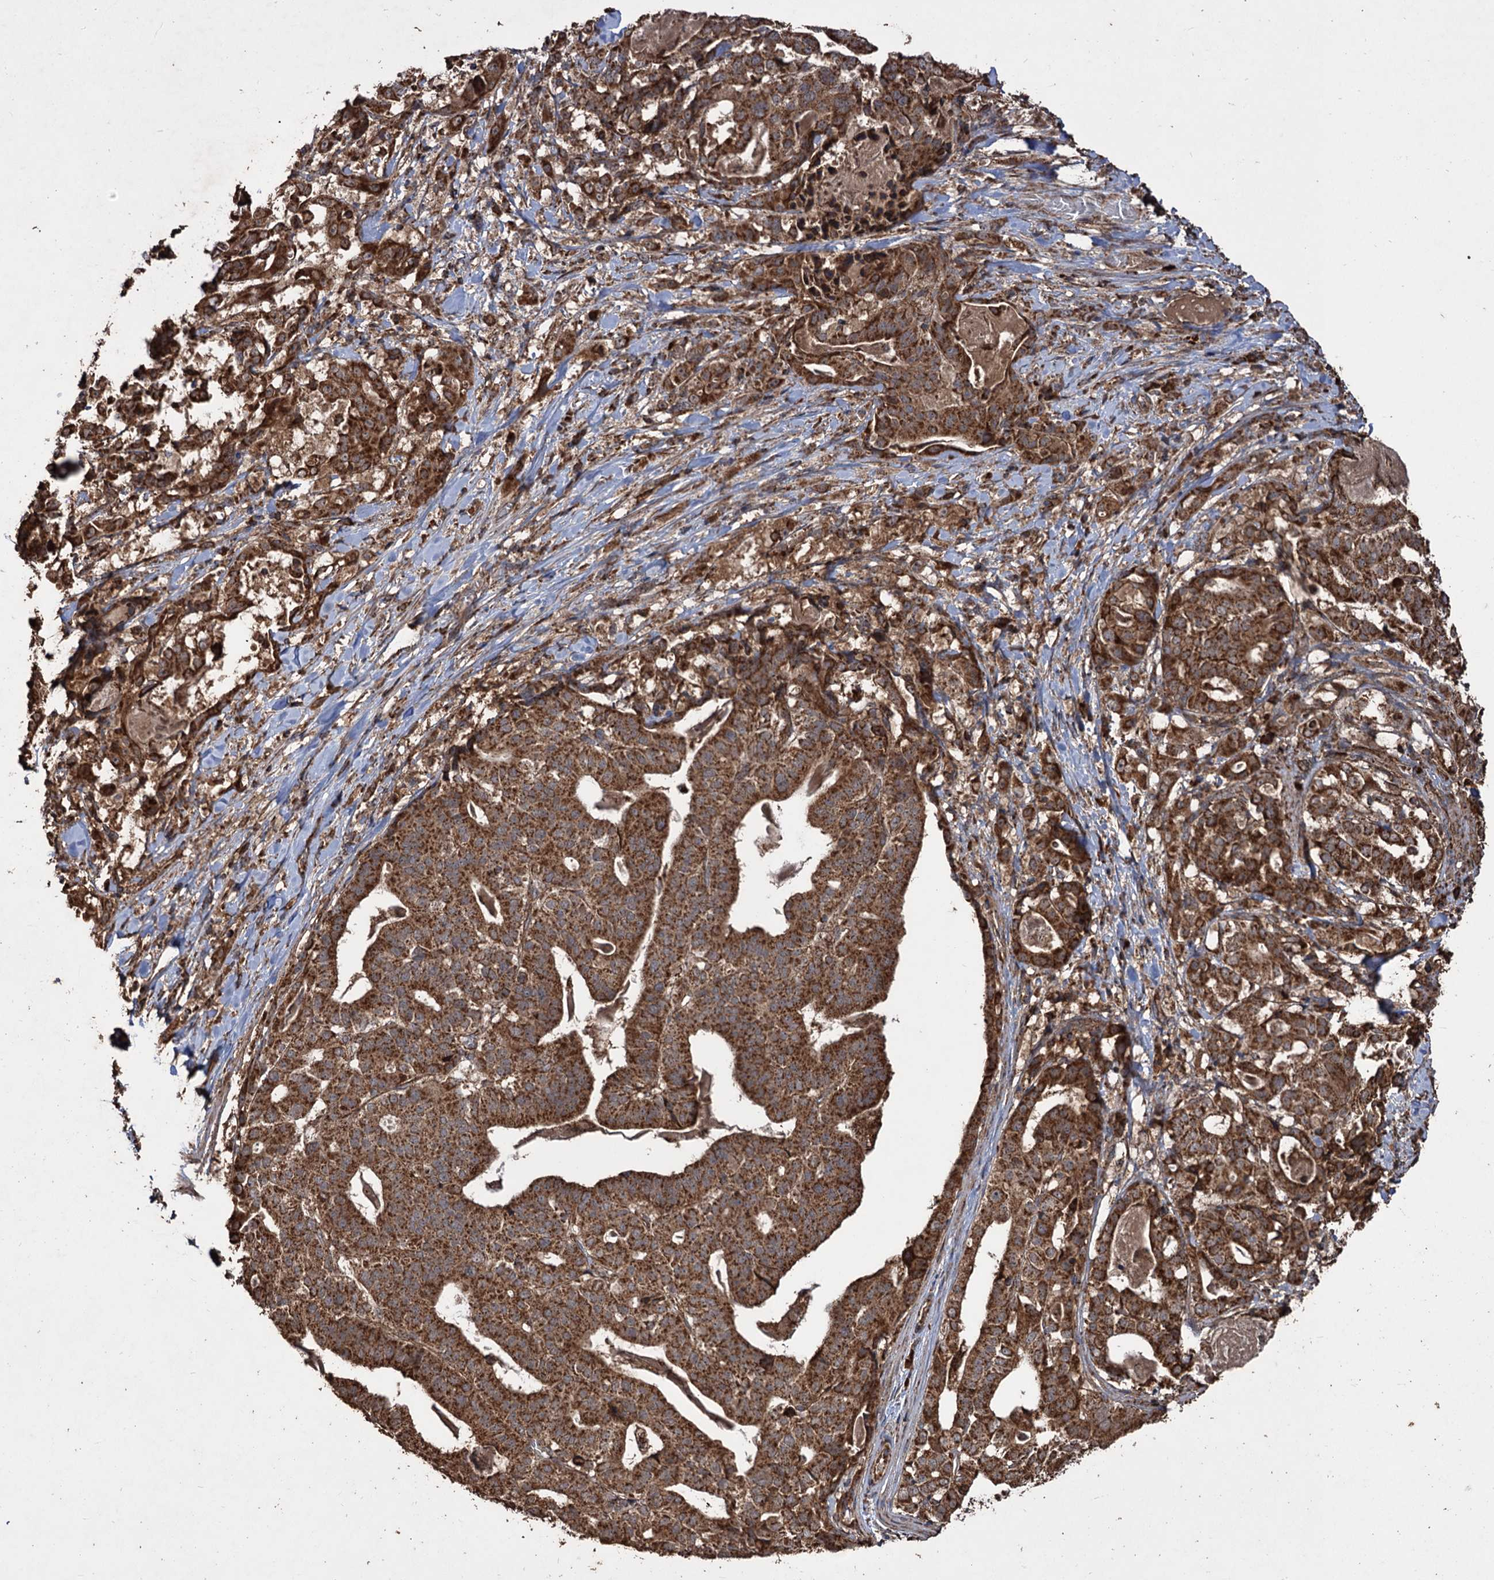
{"staining": {"intensity": "moderate", "quantity": ">75%", "location": "cytoplasmic/membranous"}, "tissue": "stomach cancer", "cell_type": "Tumor cells", "image_type": "cancer", "snomed": [{"axis": "morphology", "description": "Adenocarcinoma, NOS"}, {"axis": "topography", "description": "Stomach"}], "caption": "Stomach cancer (adenocarcinoma) stained for a protein displays moderate cytoplasmic/membranous positivity in tumor cells.", "gene": "IPO4", "patient": {"sex": "male", "age": 48}}